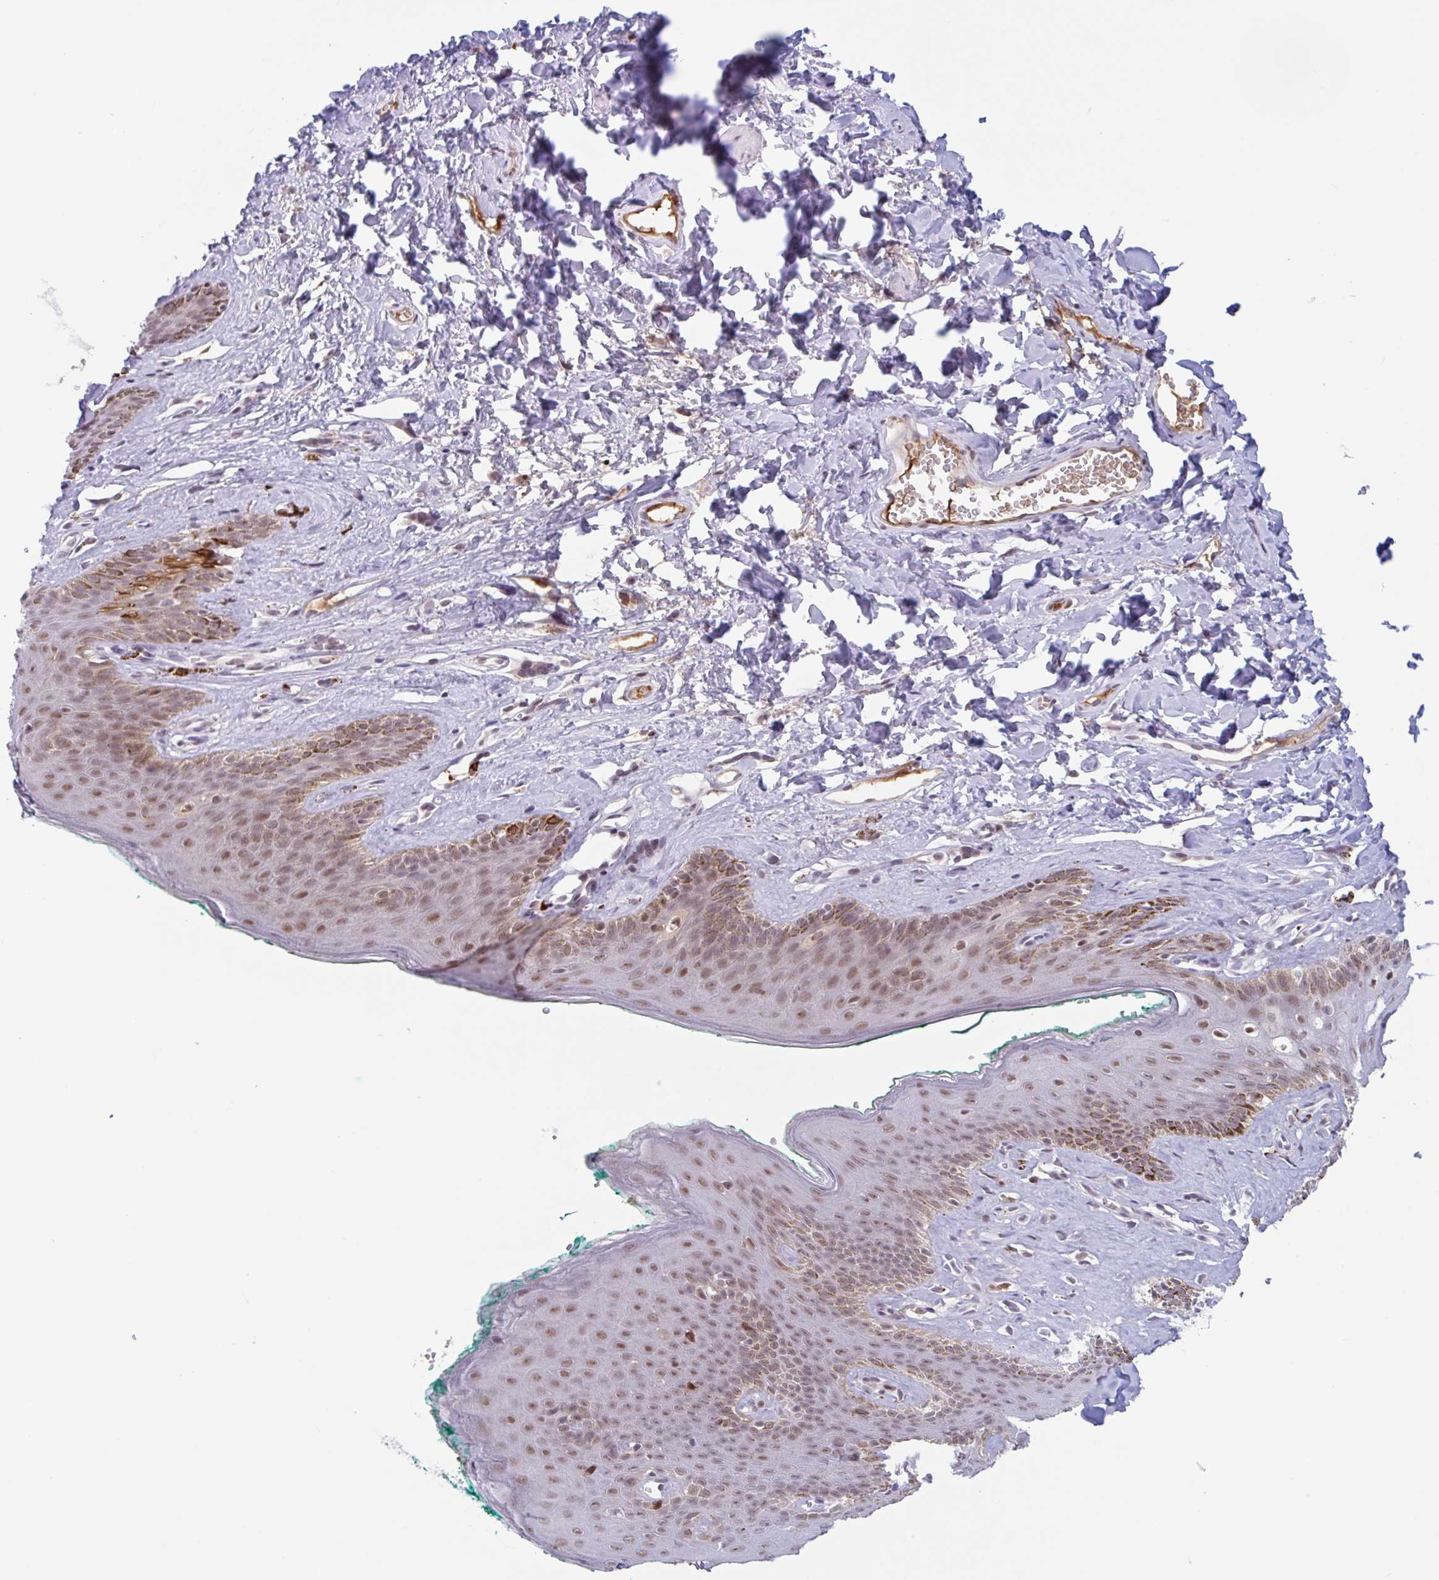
{"staining": {"intensity": "moderate", "quantity": ">75%", "location": "cytoplasmic/membranous,nuclear"}, "tissue": "skin", "cell_type": "Epidermal cells", "image_type": "normal", "snomed": [{"axis": "morphology", "description": "Normal tissue, NOS"}, {"axis": "topography", "description": "Vulva"}, {"axis": "topography", "description": "Peripheral nerve tissue"}], "caption": "Moderate cytoplasmic/membranous,nuclear positivity is identified in approximately >75% of epidermal cells in unremarkable skin.", "gene": "PLG", "patient": {"sex": "female", "age": 66}}